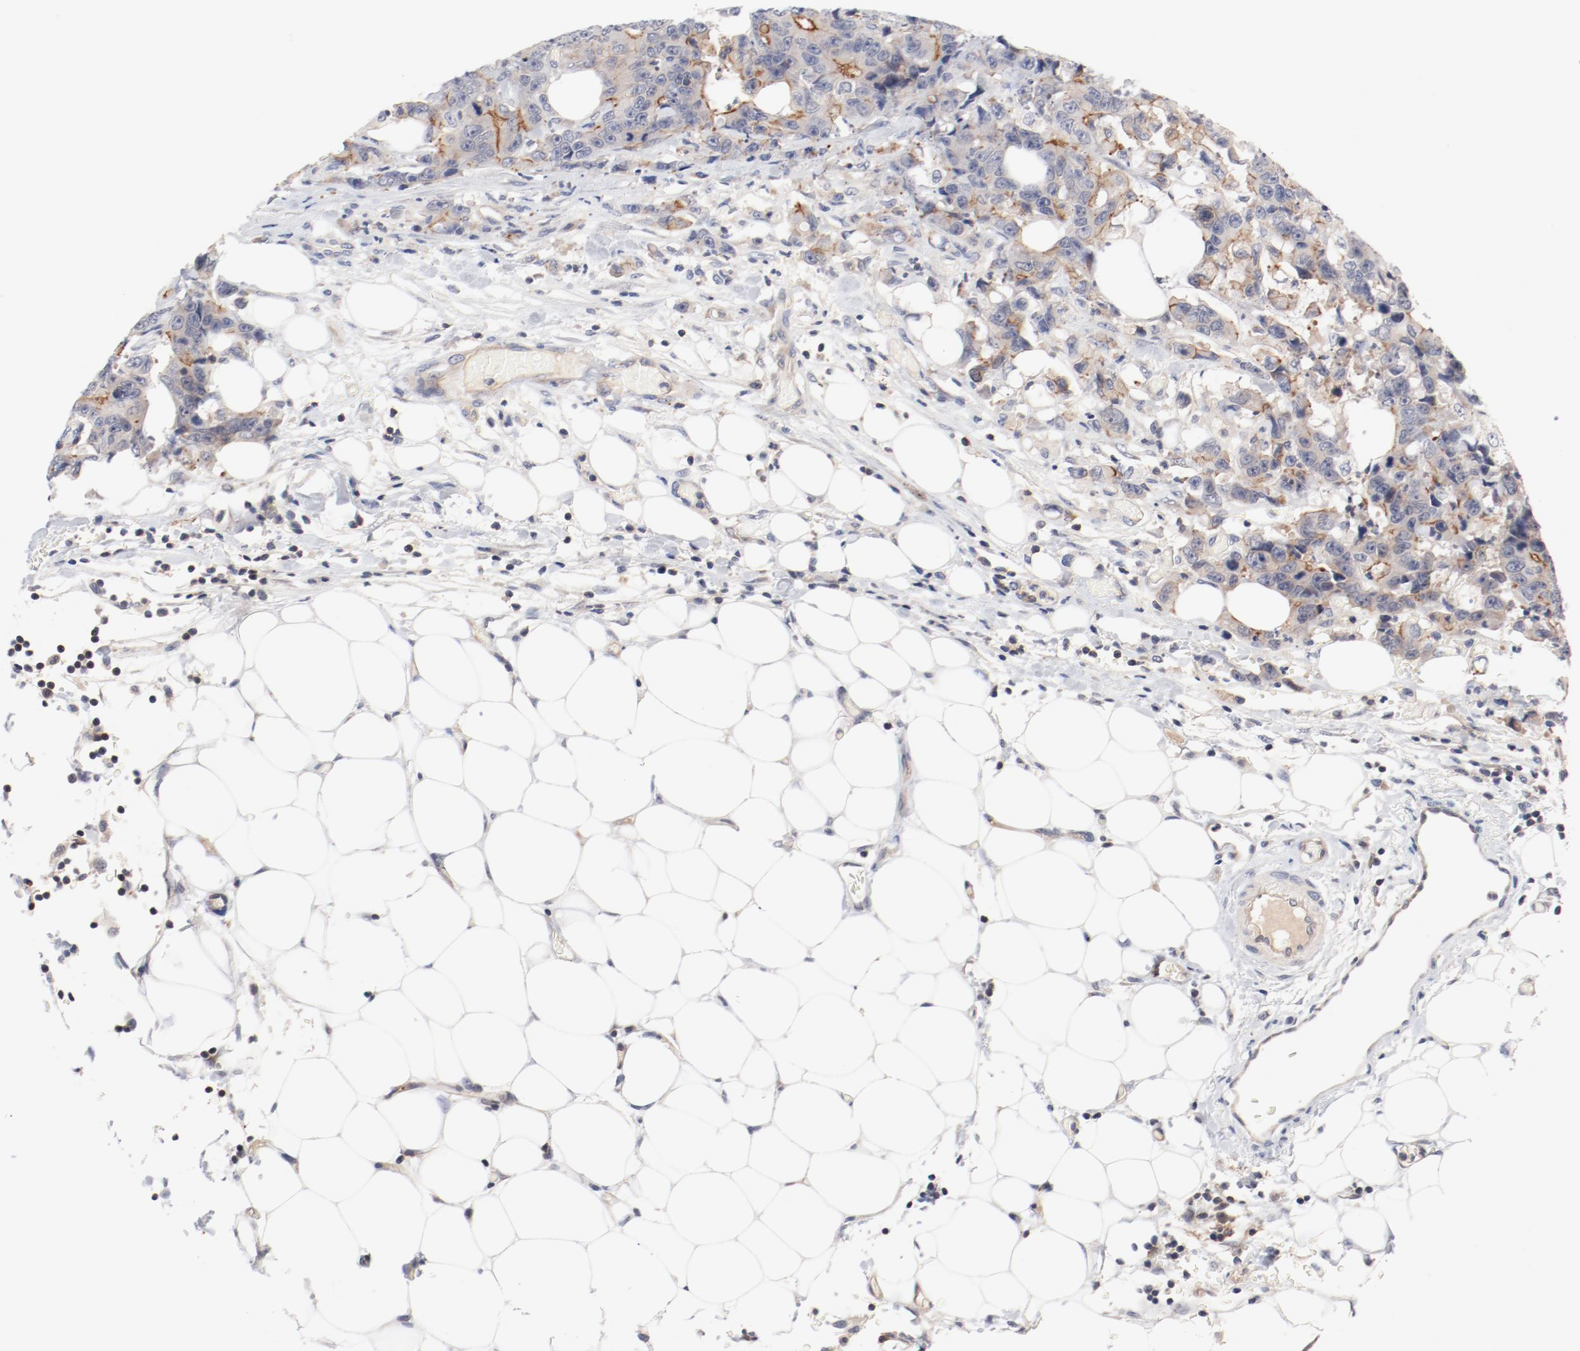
{"staining": {"intensity": "negative", "quantity": "none", "location": "none"}, "tissue": "colorectal cancer", "cell_type": "Tumor cells", "image_type": "cancer", "snomed": [{"axis": "morphology", "description": "Adenocarcinoma, NOS"}, {"axis": "topography", "description": "Colon"}], "caption": "Image shows no protein staining in tumor cells of colorectal adenocarcinoma tissue.", "gene": "ZNF267", "patient": {"sex": "female", "age": 86}}